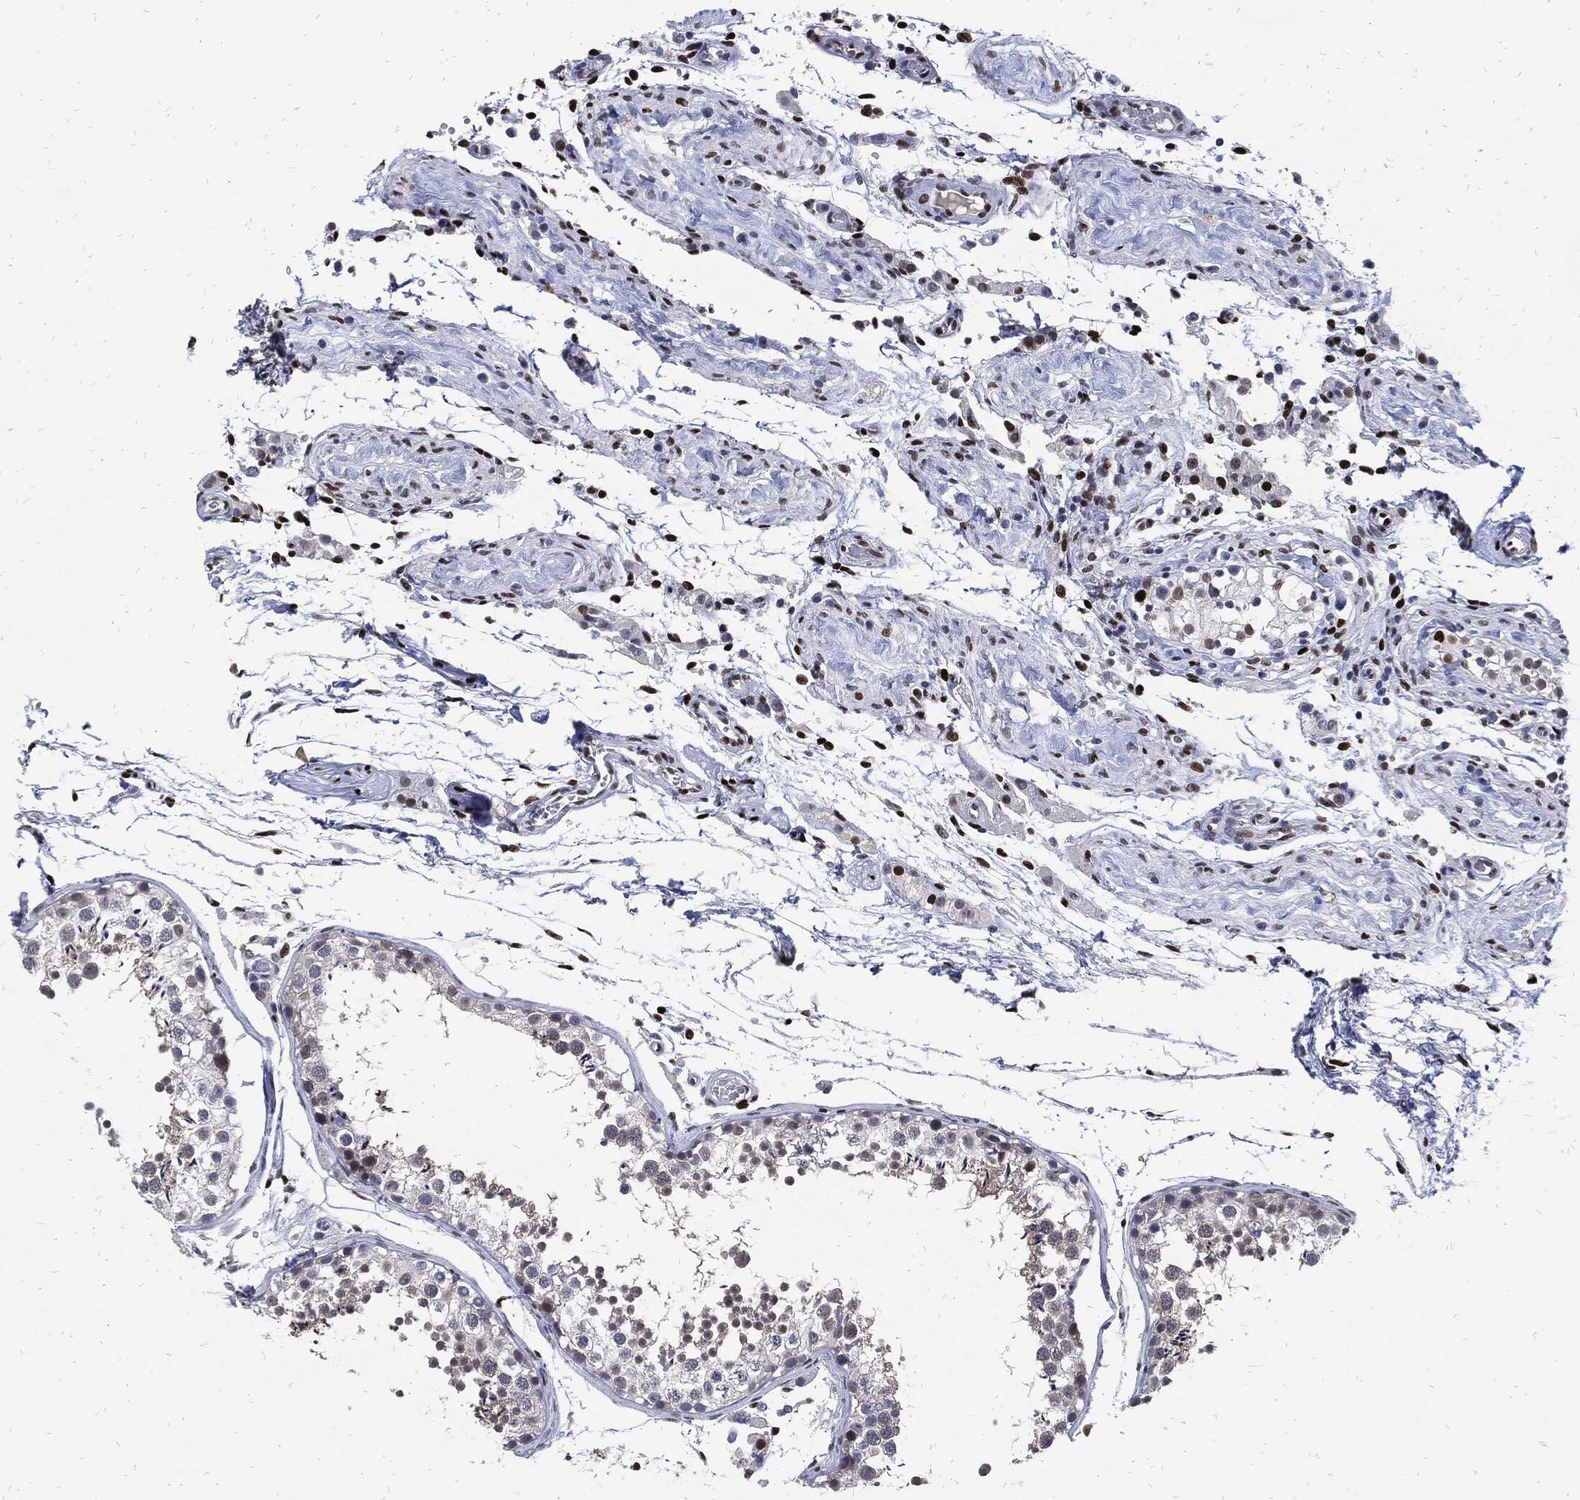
{"staining": {"intensity": "strong", "quantity": "<25%", "location": "nuclear"}, "tissue": "testis", "cell_type": "Cells in seminiferous ducts", "image_type": "normal", "snomed": [{"axis": "morphology", "description": "Normal tissue, NOS"}, {"axis": "topography", "description": "Testis"}], "caption": "Immunohistochemistry (IHC) histopathology image of unremarkable testis stained for a protein (brown), which displays medium levels of strong nuclear expression in about <25% of cells in seminiferous ducts.", "gene": "JUN", "patient": {"sex": "male", "age": 29}}